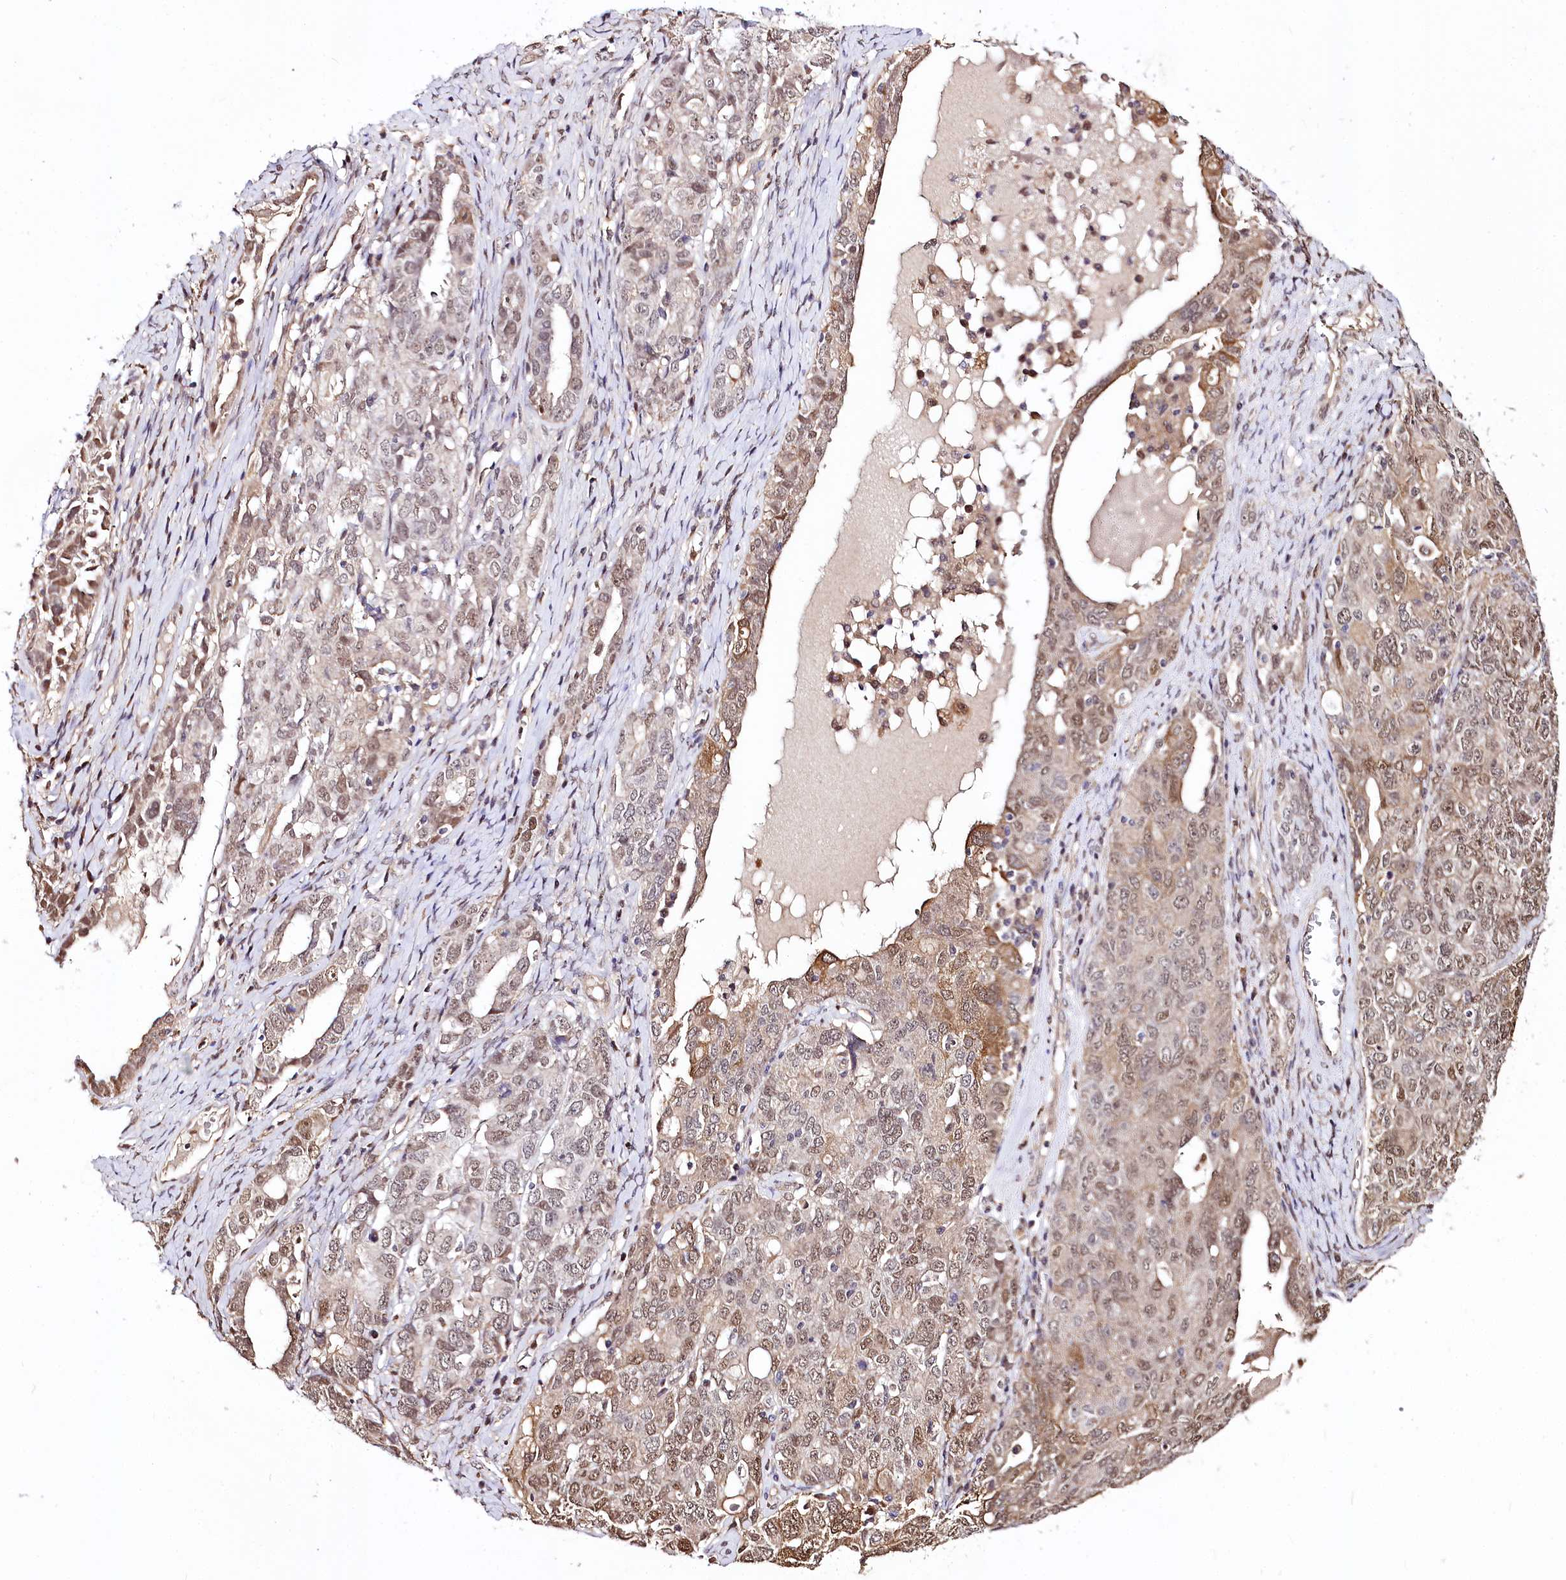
{"staining": {"intensity": "moderate", "quantity": "25%-75%", "location": "cytoplasmic/membranous,nuclear"}, "tissue": "ovarian cancer", "cell_type": "Tumor cells", "image_type": "cancer", "snomed": [{"axis": "morphology", "description": "Carcinoma, endometroid"}, {"axis": "topography", "description": "Ovary"}], "caption": "Protein staining of ovarian cancer (endometroid carcinoma) tissue demonstrates moderate cytoplasmic/membranous and nuclear expression in approximately 25%-75% of tumor cells. The staining was performed using DAB to visualize the protein expression in brown, while the nuclei were stained in blue with hematoxylin (Magnification: 20x).", "gene": "GNL3L", "patient": {"sex": "female", "age": 62}}